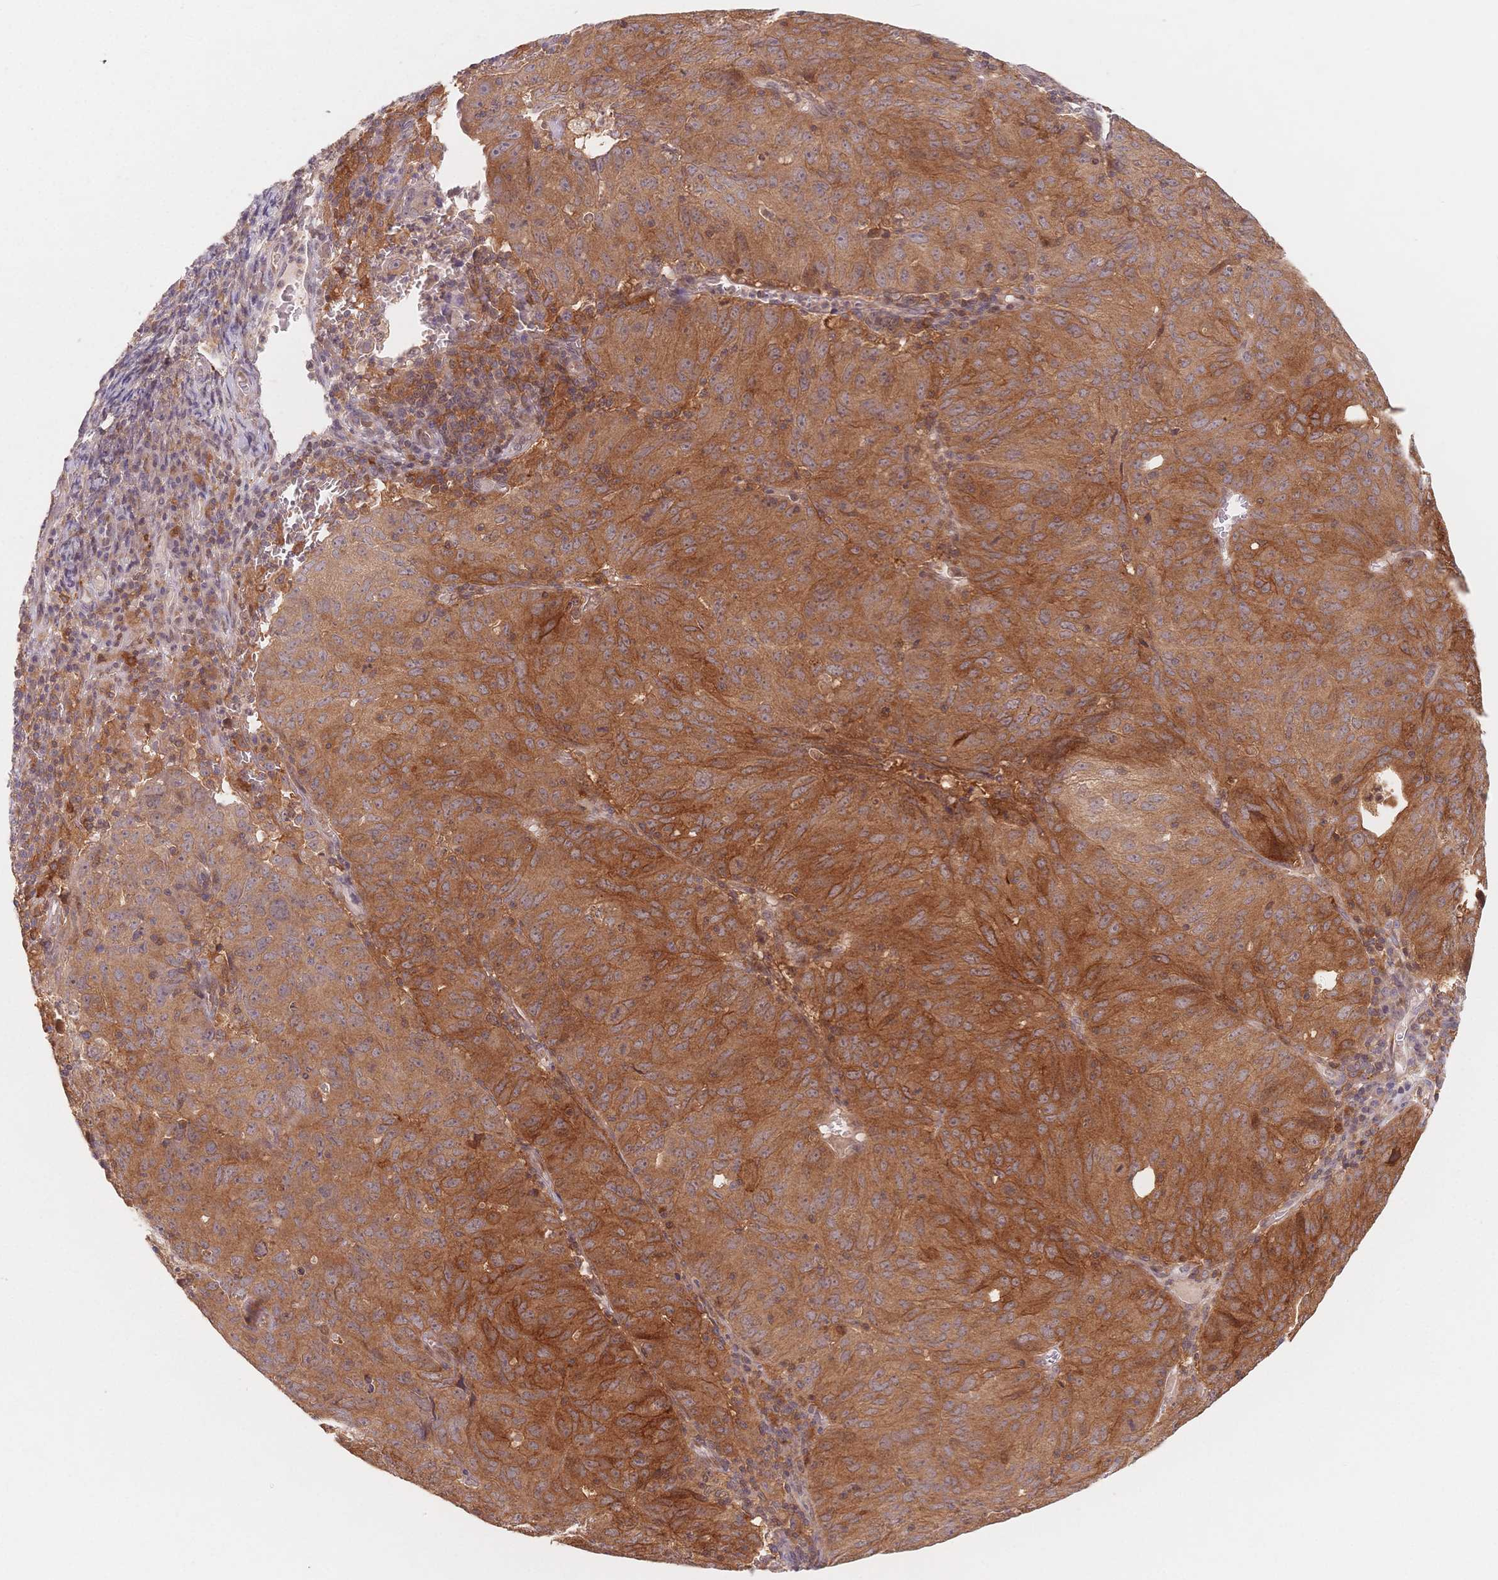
{"staining": {"intensity": "moderate", "quantity": ">75%", "location": "cytoplasmic/membranous"}, "tissue": "cervical cancer", "cell_type": "Tumor cells", "image_type": "cancer", "snomed": [{"axis": "morphology", "description": "Adenocarcinoma, NOS"}, {"axis": "topography", "description": "Cervix"}], "caption": "Immunohistochemistry of cervical adenocarcinoma reveals medium levels of moderate cytoplasmic/membranous staining in about >75% of tumor cells. The staining was performed using DAB (3,3'-diaminobenzidine) to visualize the protein expression in brown, while the nuclei were stained in blue with hematoxylin (Magnification: 20x).", "gene": "C12orf75", "patient": {"sex": "female", "age": 56}}